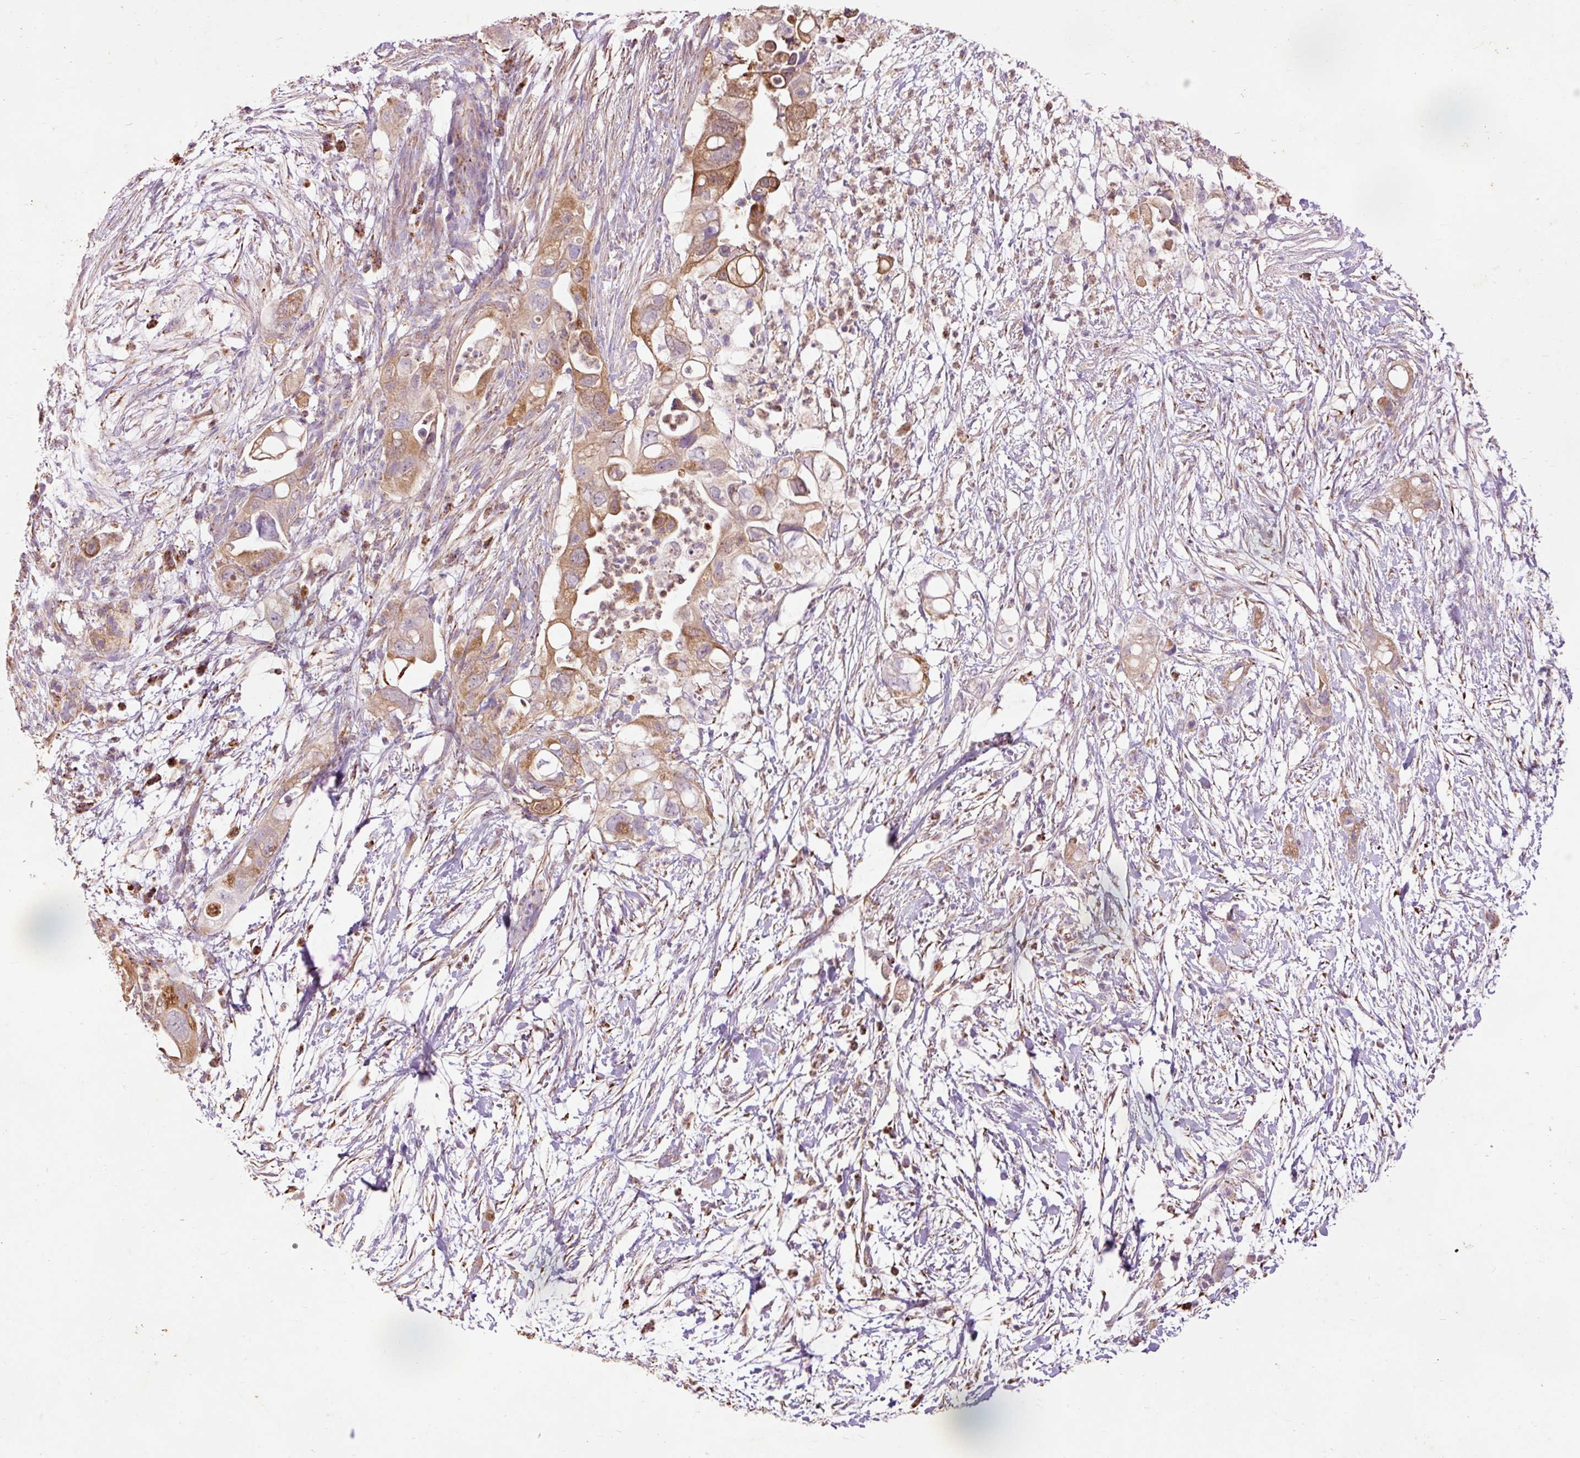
{"staining": {"intensity": "moderate", "quantity": ">75%", "location": "cytoplasmic/membranous"}, "tissue": "pancreatic cancer", "cell_type": "Tumor cells", "image_type": "cancer", "snomed": [{"axis": "morphology", "description": "Adenocarcinoma, NOS"}, {"axis": "topography", "description": "Pancreas"}], "caption": "Human pancreatic cancer (adenocarcinoma) stained with a brown dye displays moderate cytoplasmic/membranous positive positivity in approximately >75% of tumor cells.", "gene": "PRDX5", "patient": {"sex": "female", "age": 72}}